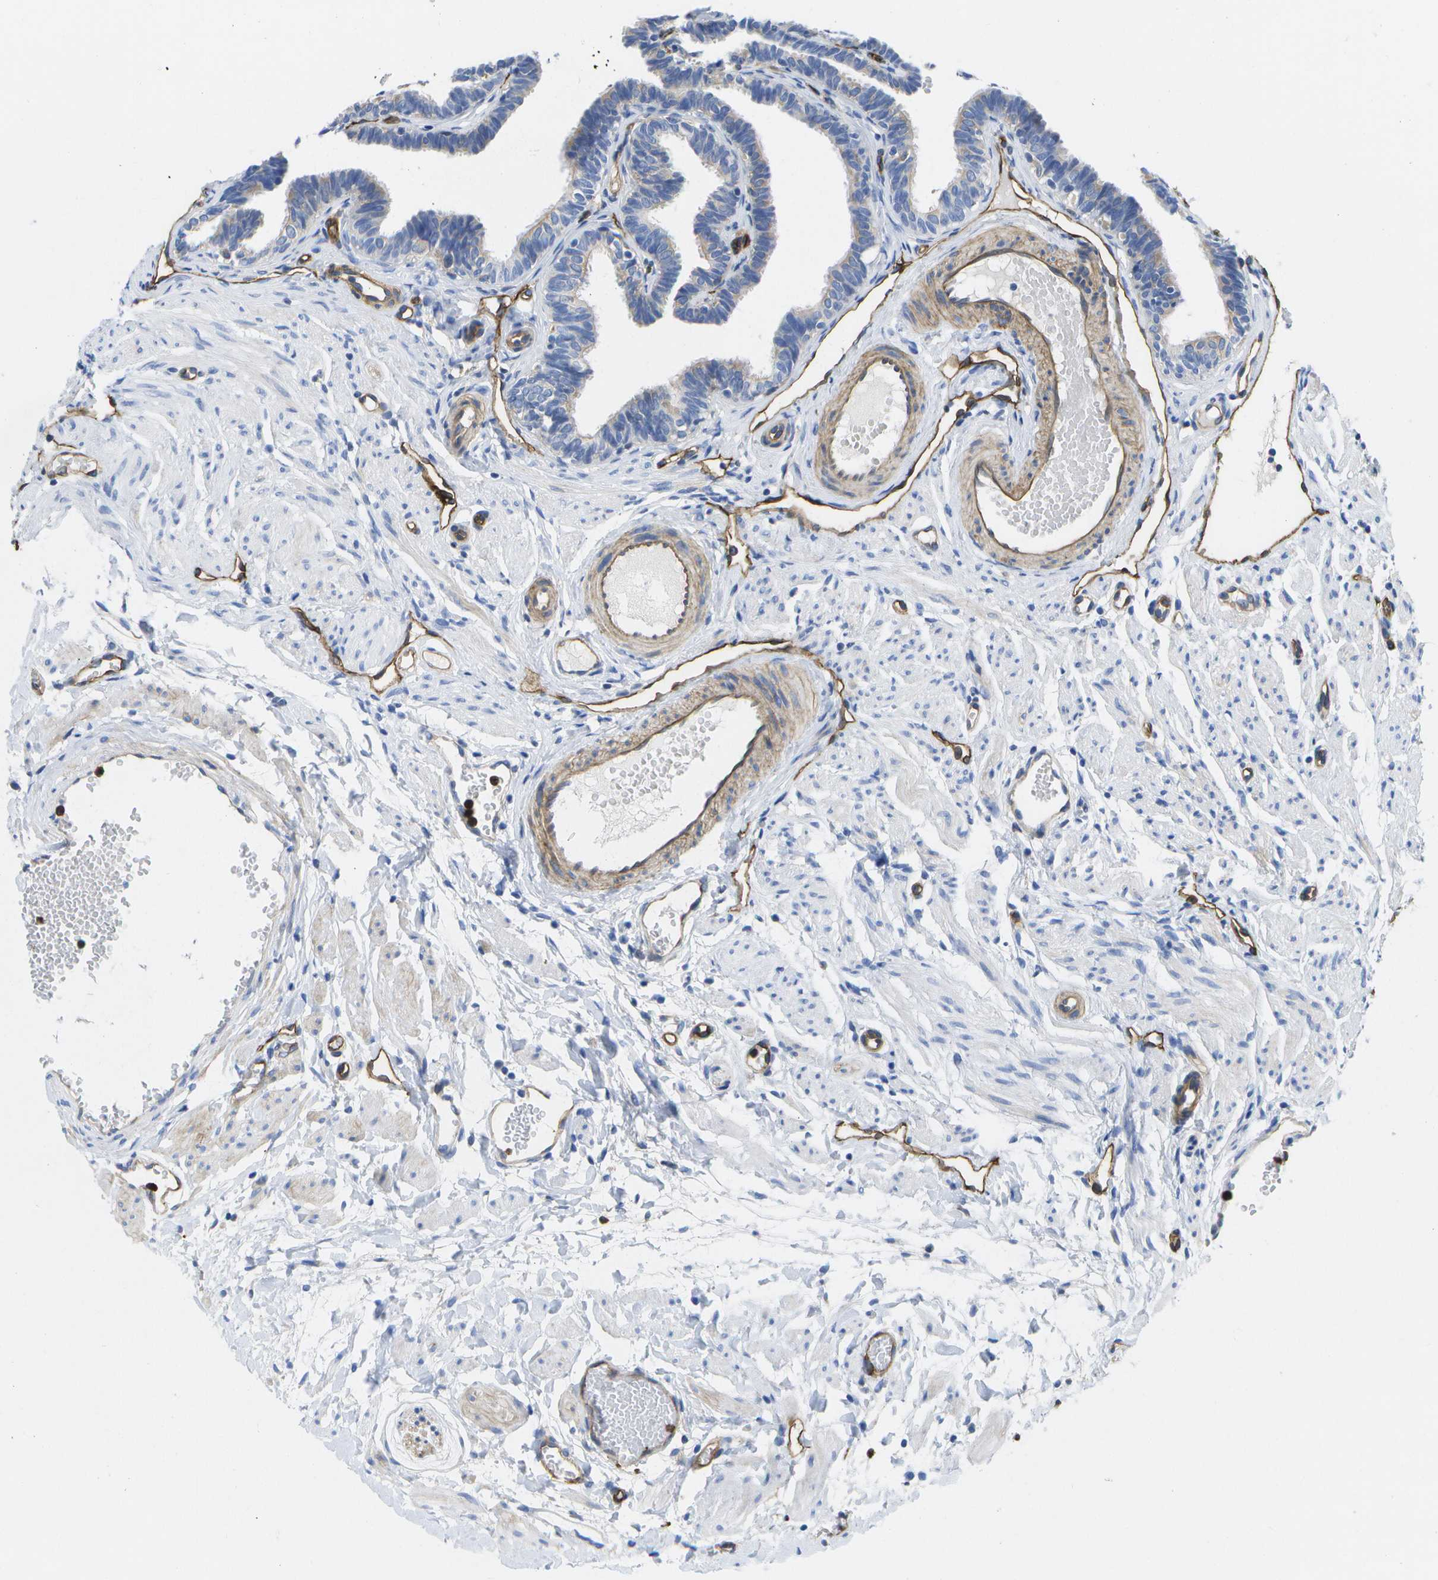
{"staining": {"intensity": "negative", "quantity": "none", "location": "none"}, "tissue": "fallopian tube", "cell_type": "Glandular cells", "image_type": "normal", "snomed": [{"axis": "morphology", "description": "Normal tissue, NOS"}, {"axis": "topography", "description": "Fallopian tube"}, {"axis": "topography", "description": "Ovary"}], "caption": "The photomicrograph displays no significant positivity in glandular cells of fallopian tube.", "gene": "DYSF", "patient": {"sex": "female", "age": 23}}